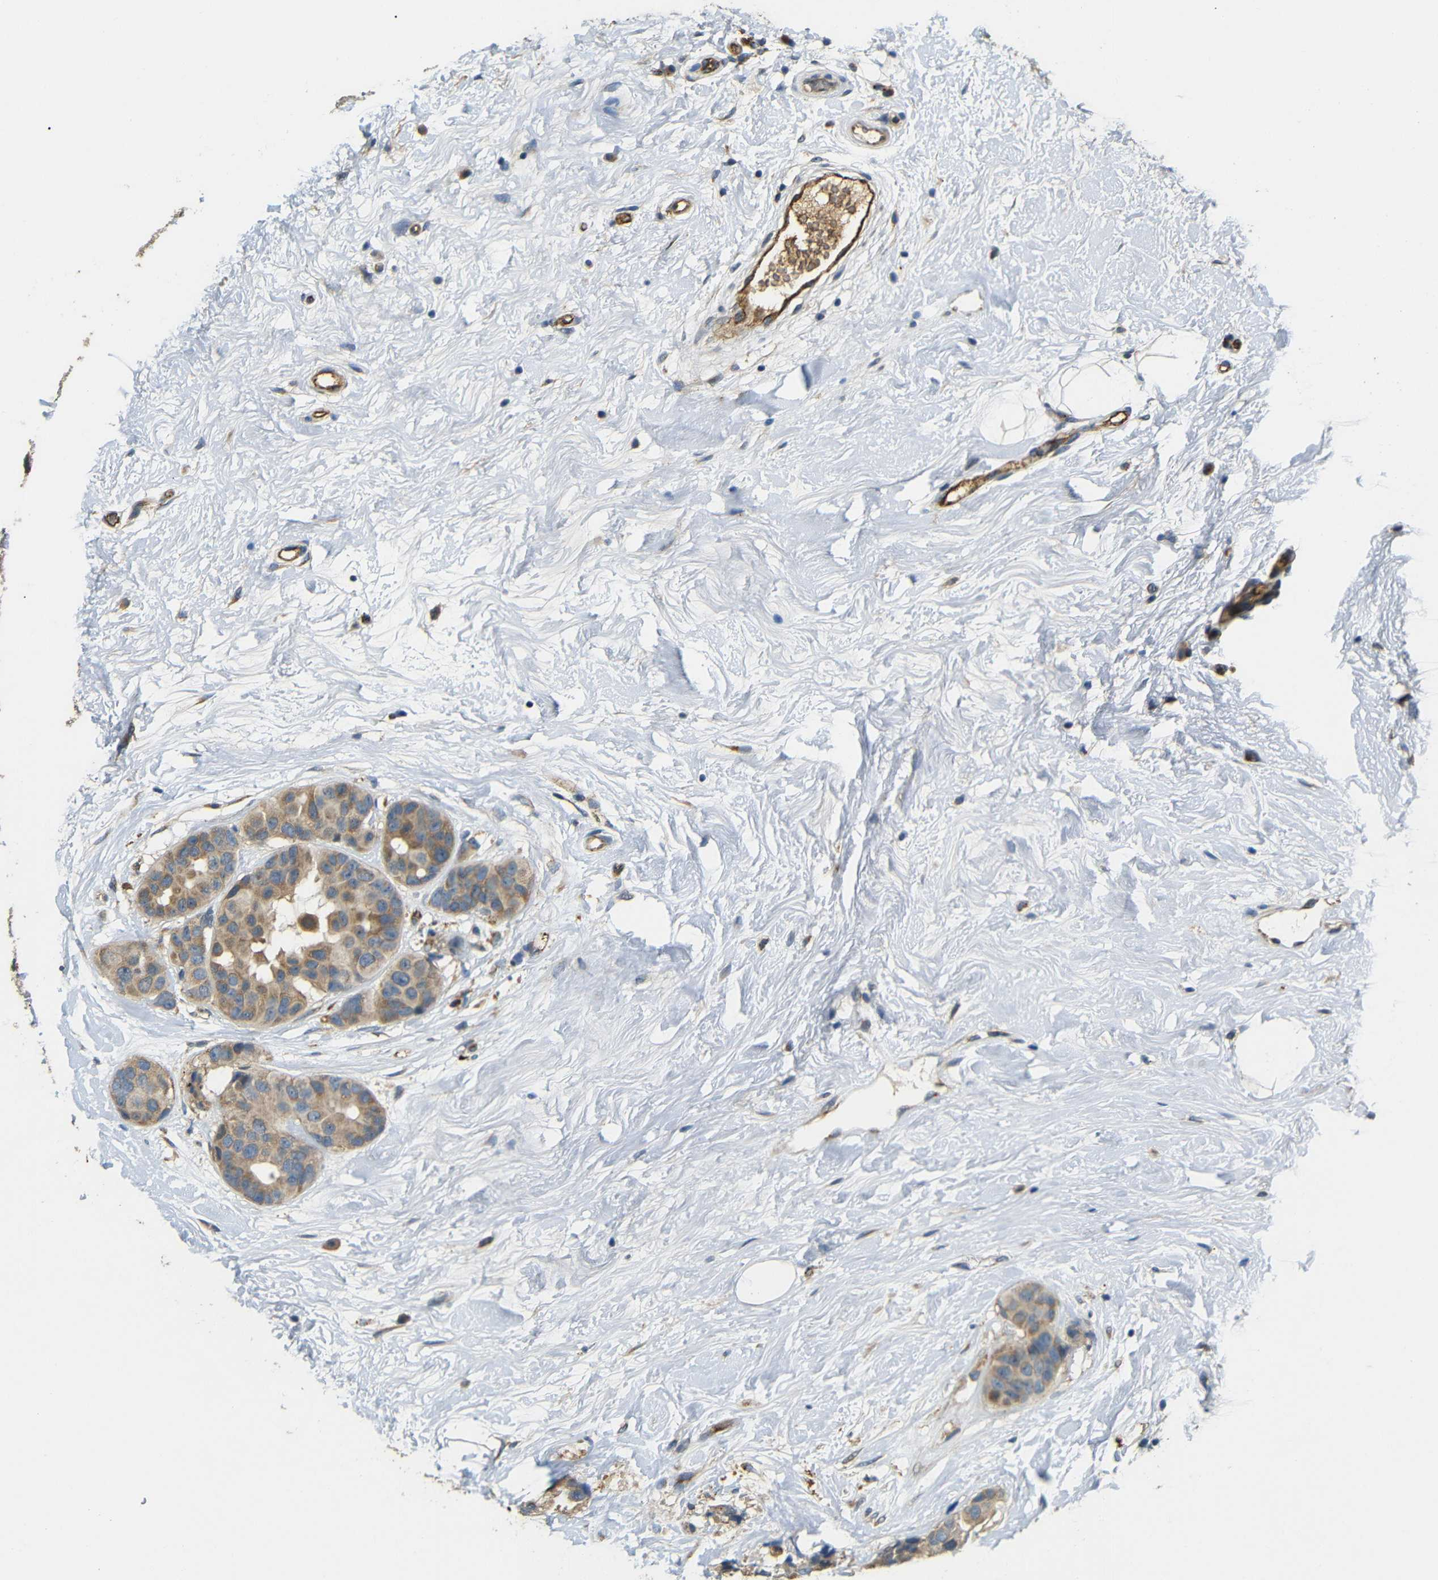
{"staining": {"intensity": "moderate", "quantity": ">75%", "location": "cytoplasmic/membranous"}, "tissue": "breast cancer", "cell_type": "Tumor cells", "image_type": "cancer", "snomed": [{"axis": "morphology", "description": "Normal tissue, NOS"}, {"axis": "morphology", "description": "Duct carcinoma"}, {"axis": "topography", "description": "Breast"}], "caption": "IHC of invasive ductal carcinoma (breast) reveals medium levels of moderate cytoplasmic/membranous expression in approximately >75% of tumor cells.", "gene": "ATP7A", "patient": {"sex": "female", "age": 39}}